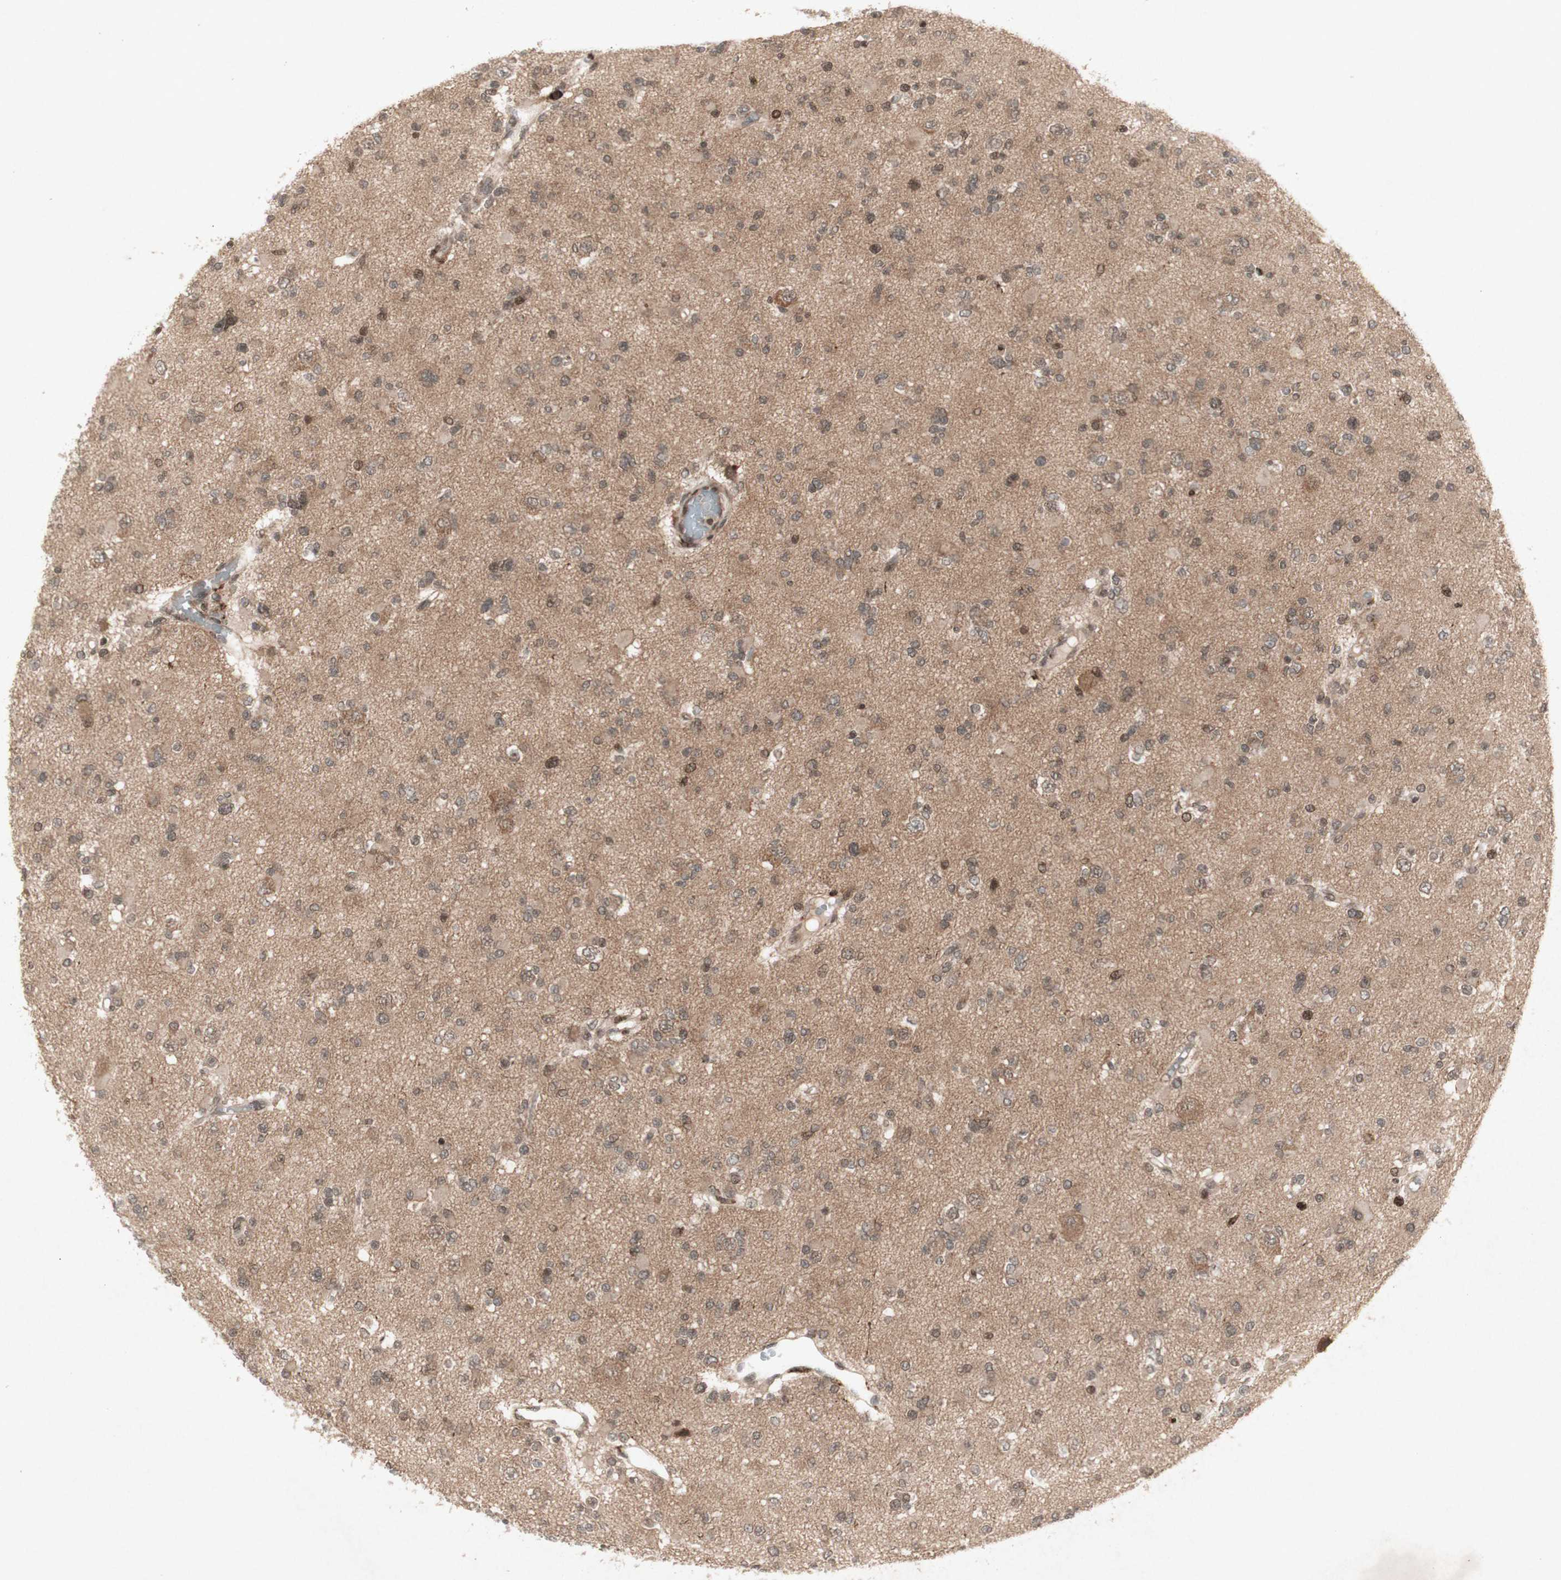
{"staining": {"intensity": "strong", "quantity": "25%-75%", "location": "nuclear"}, "tissue": "glioma", "cell_type": "Tumor cells", "image_type": "cancer", "snomed": [{"axis": "morphology", "description": "Glioma, malignant, Low grade"}, {"axis": "topography", "description": "Brain"}], "caption": "An image showing strong nuclear staining in approximately 25%-75% of tumor cells in low-grade glioma (malignant), as visualized by brown immunohistochemical staining.", "gene": "PLXNA1", "patient": {"sex": "female", "age": 22}}